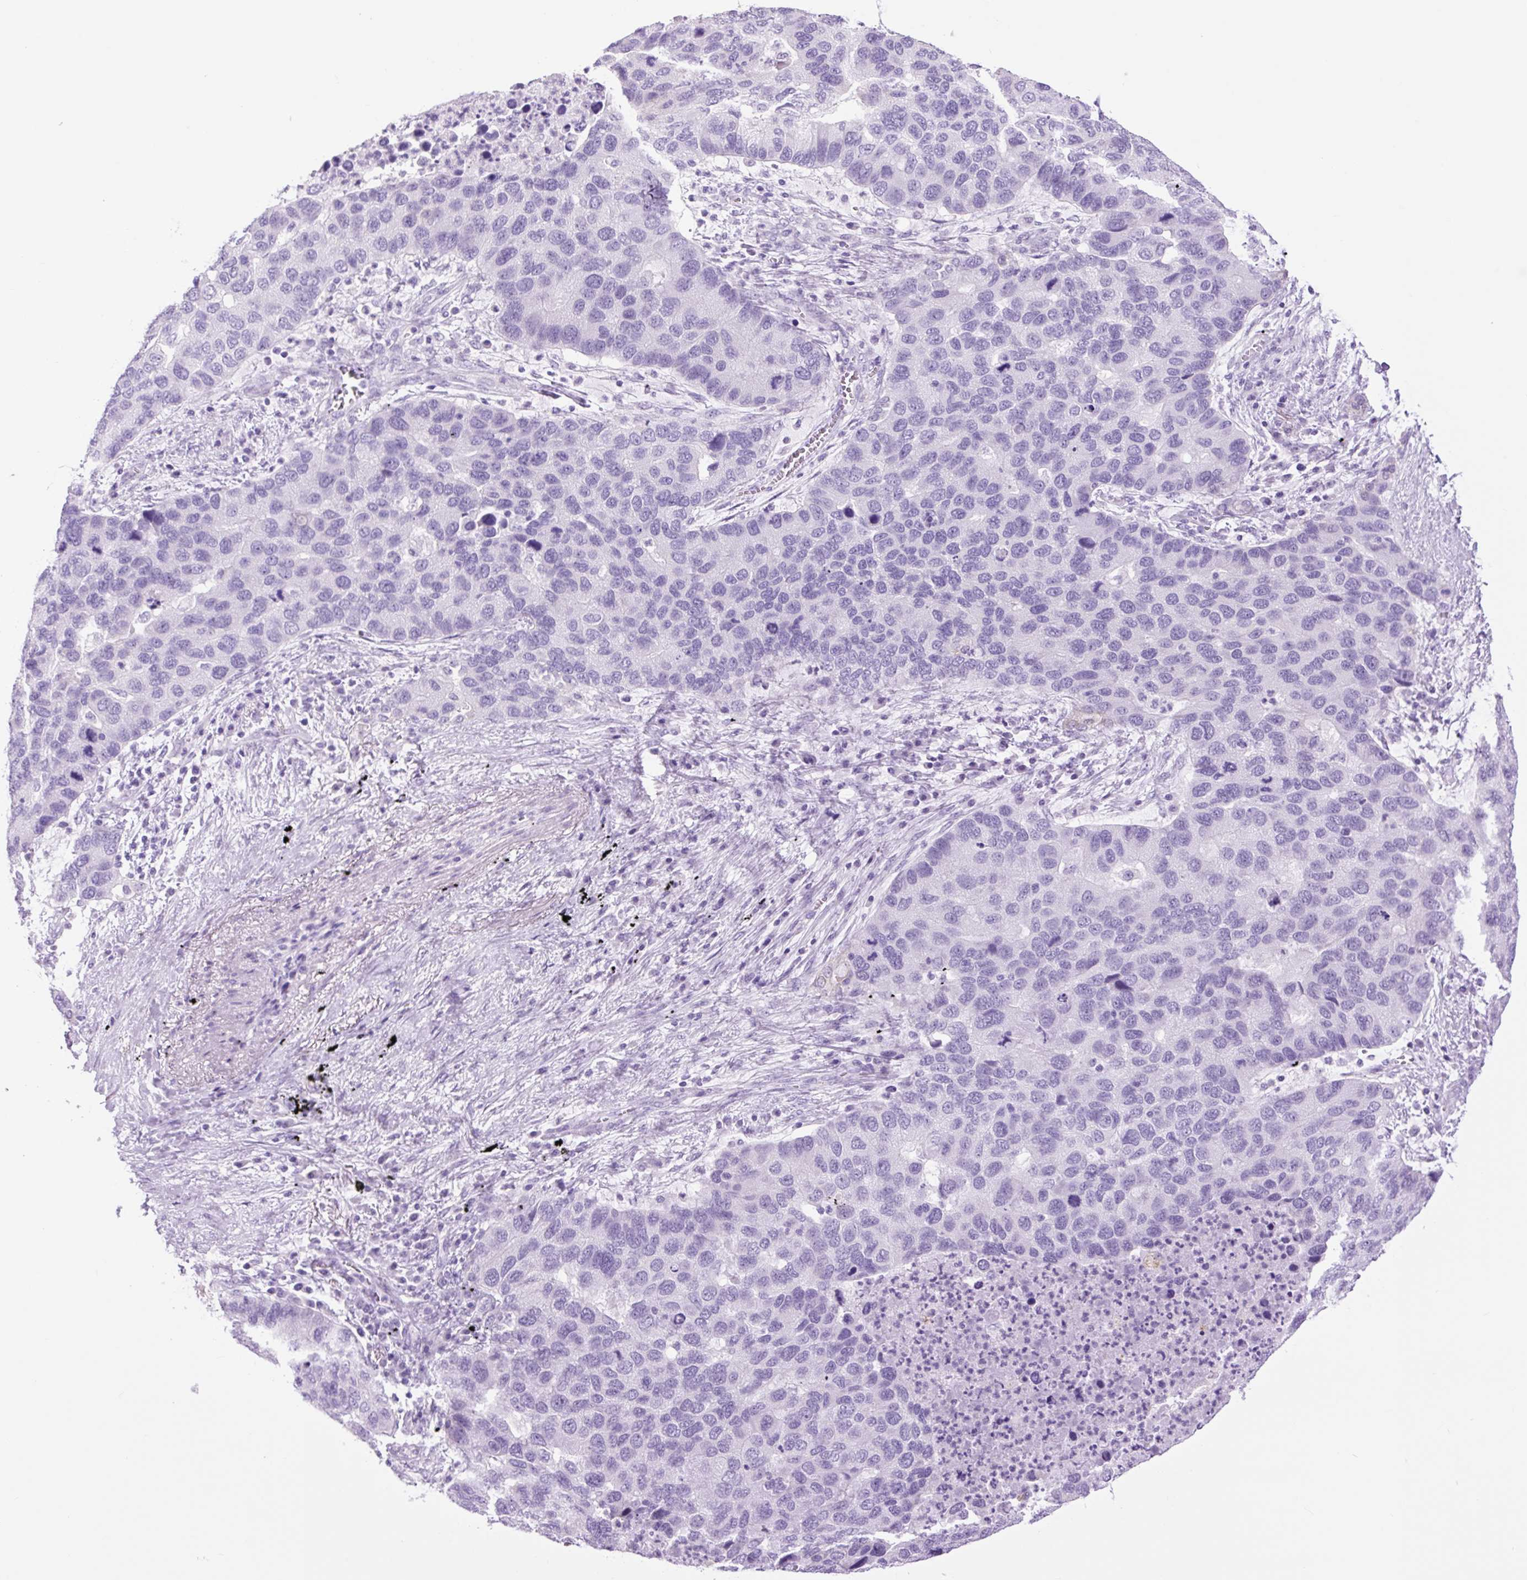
{"staining": {"intensity": "negative", "quantity": "none", "location": "none"}, "tissue": "lung cancer", "cell_type": "Tumor cells", "image_type": "cancer", "snomed": [{"axis": "morphology", "description": "Aneuploidy"}, {"axis": "morphology", "description": "Adenocarcinoma, NOS"}, {"axis": "topography", "description": "Lymph node"}, {"axis": "topography", "description": "Lung"}], "caption": "This photomicrograph is of lung cancer (adenocarcinoma) stained with immunohistochemistry (IHC) to label a protein in brown with the nuclei are counter-stained blue. There is no staining in tumor cells.", "gene": "TFF2", "patient": {"sex": "female", "age": 74}}